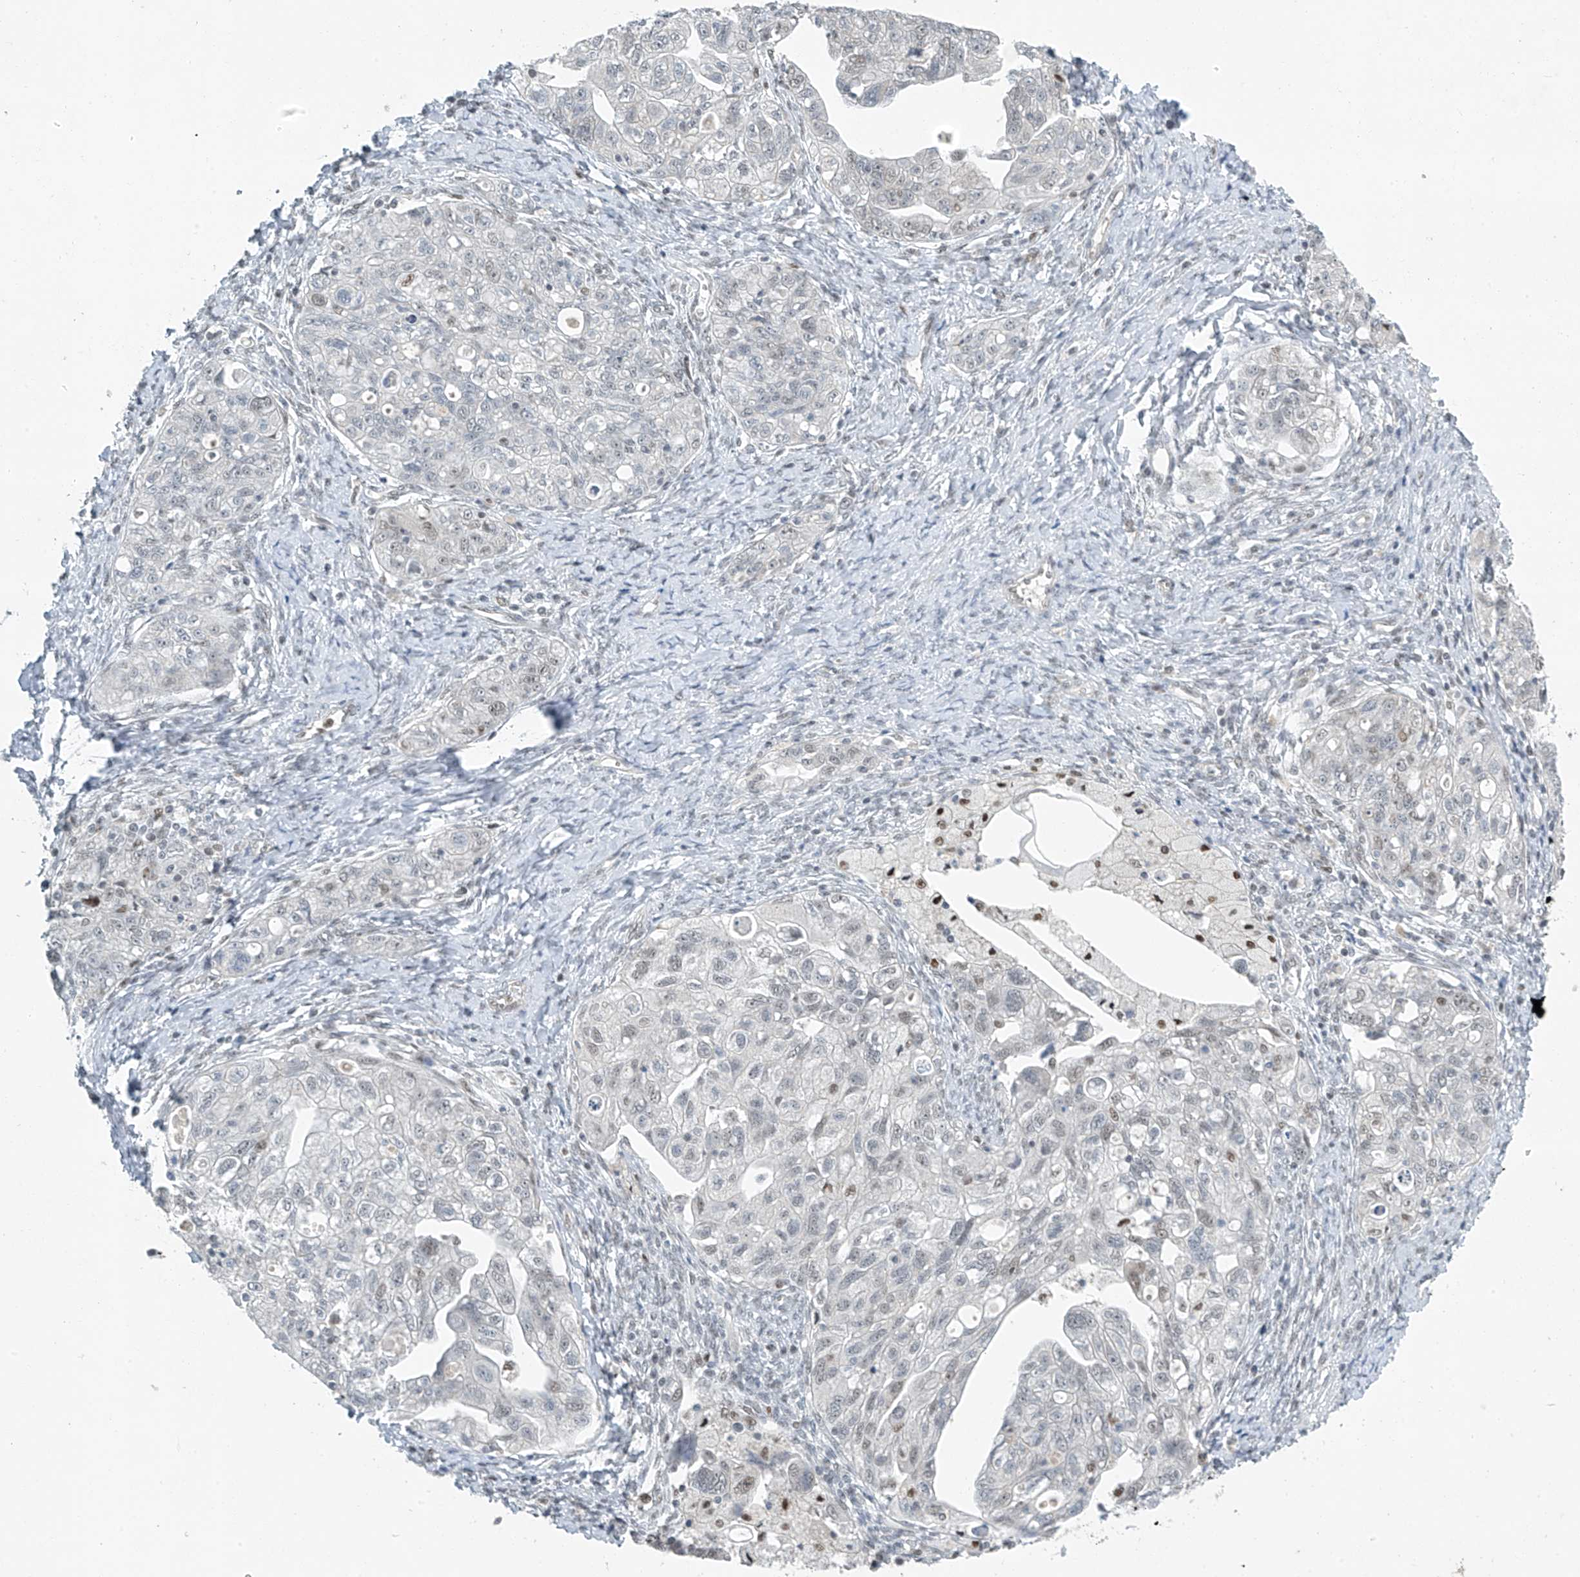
{"staining": {"intensity": "negative", "quantity": "none", "location": "none"}, "tissue": "ovarian cancer", "cell_type": "Tumor cells", "image_type": "cancer", "snomed": [{"axis": "morphology", "description": "Carcinoma, NOS"}, {"axis": "morphology", "description": "Cystadenocarcinoma, serous, NOS"}, {"axis": "topography", "description": "Ovary"}], "caption": "Image shows no significant protein staining in tumor cells of ovarian cancer (serous cystadenocarcinoma).", "gene": "TAF8", "patient": {"sex": "female", "age": 69}}